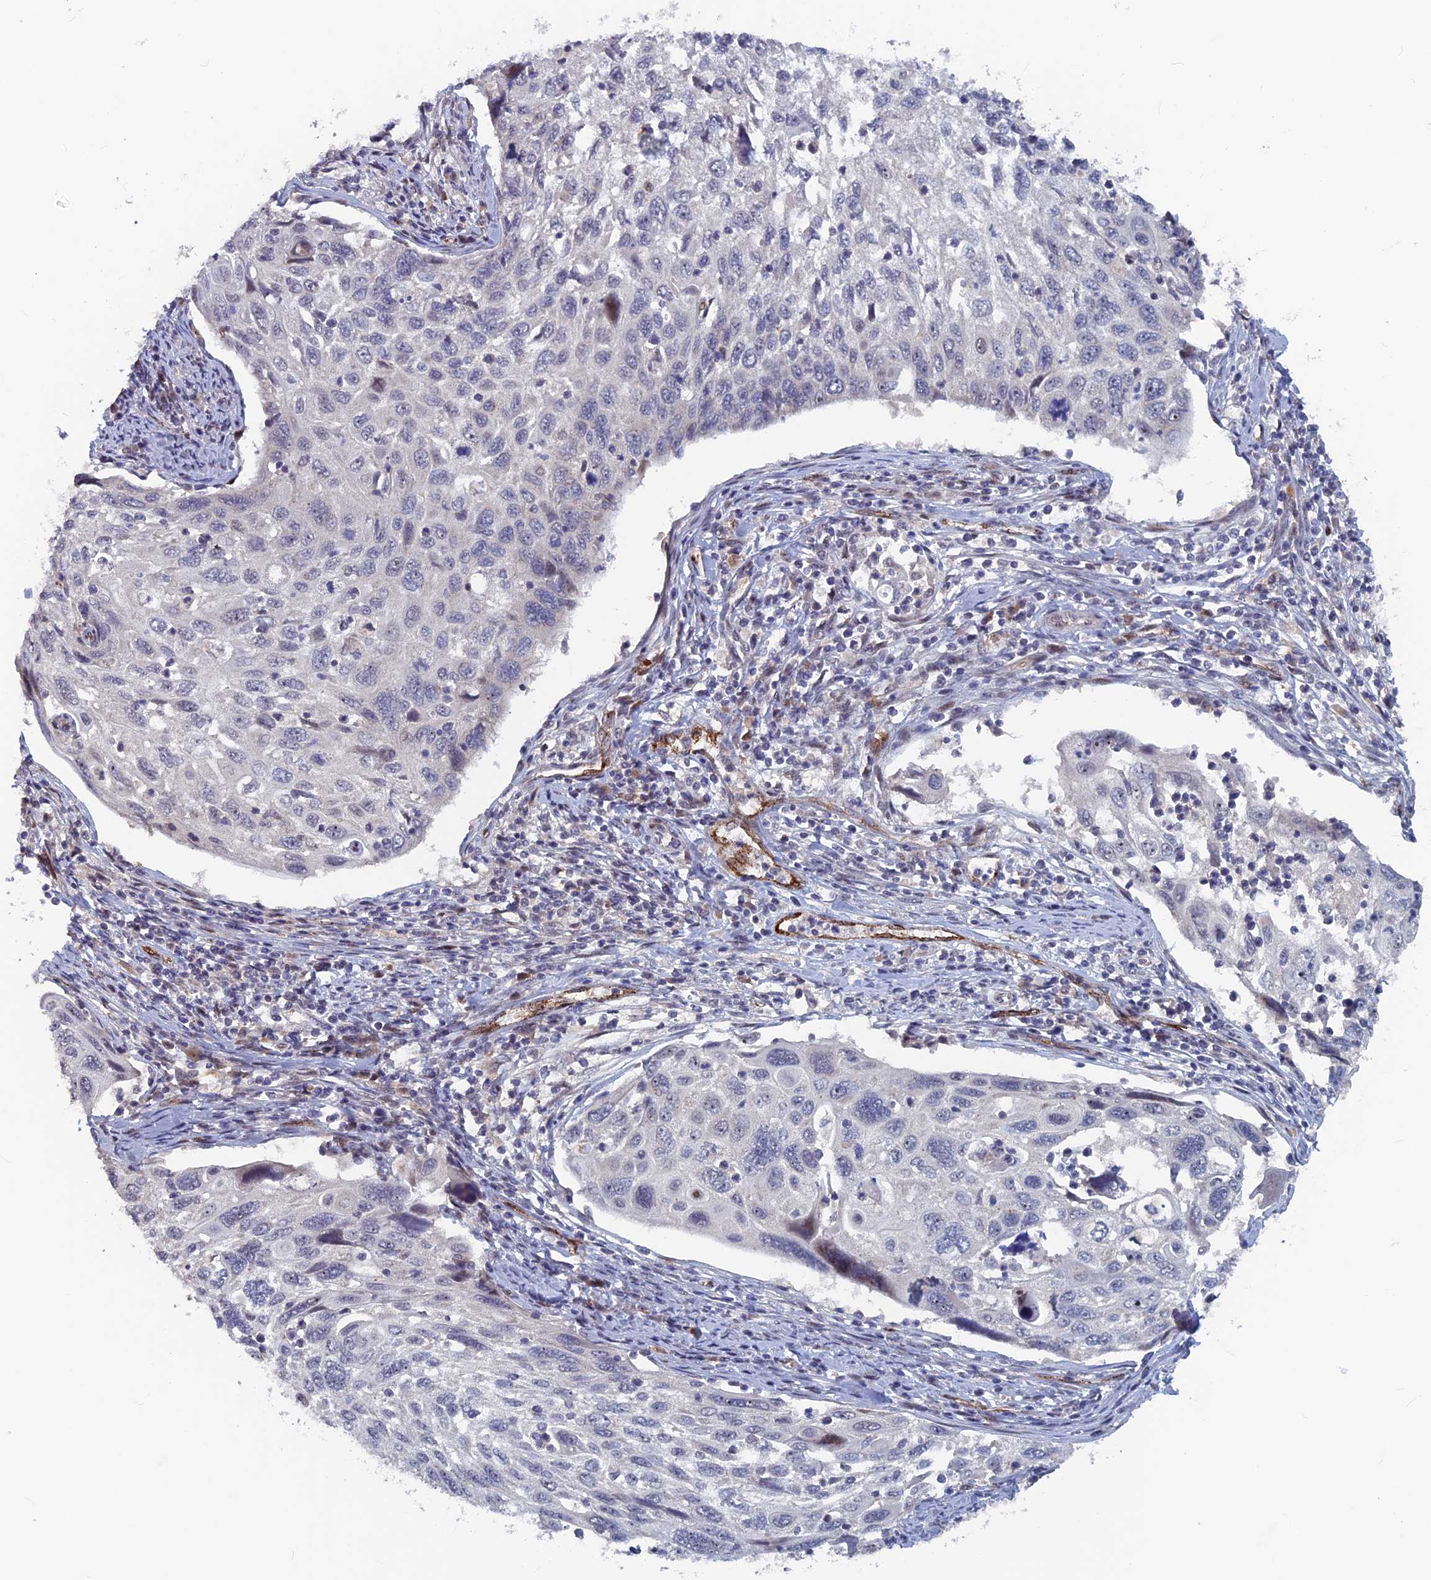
{"staining": {"intensity": "negative", "quantity": "none", "location": "none"}, "tissue": "cervical cancer", "cell_type": "Tumor cells", "image_type": "cancer", "snomed": [{"axis": "morphology", "description": "Squamous cell carcinoma, NOS"}, {"axis": "topography", "description": "Cervix"}], "caption": "Immunohistochemical staining of cervical cancer (squamous cell carcinoma) displays no significant staining in tumor cells.", "gene": "SH3D21", "patient": {"sex": "female", "age": 70}}